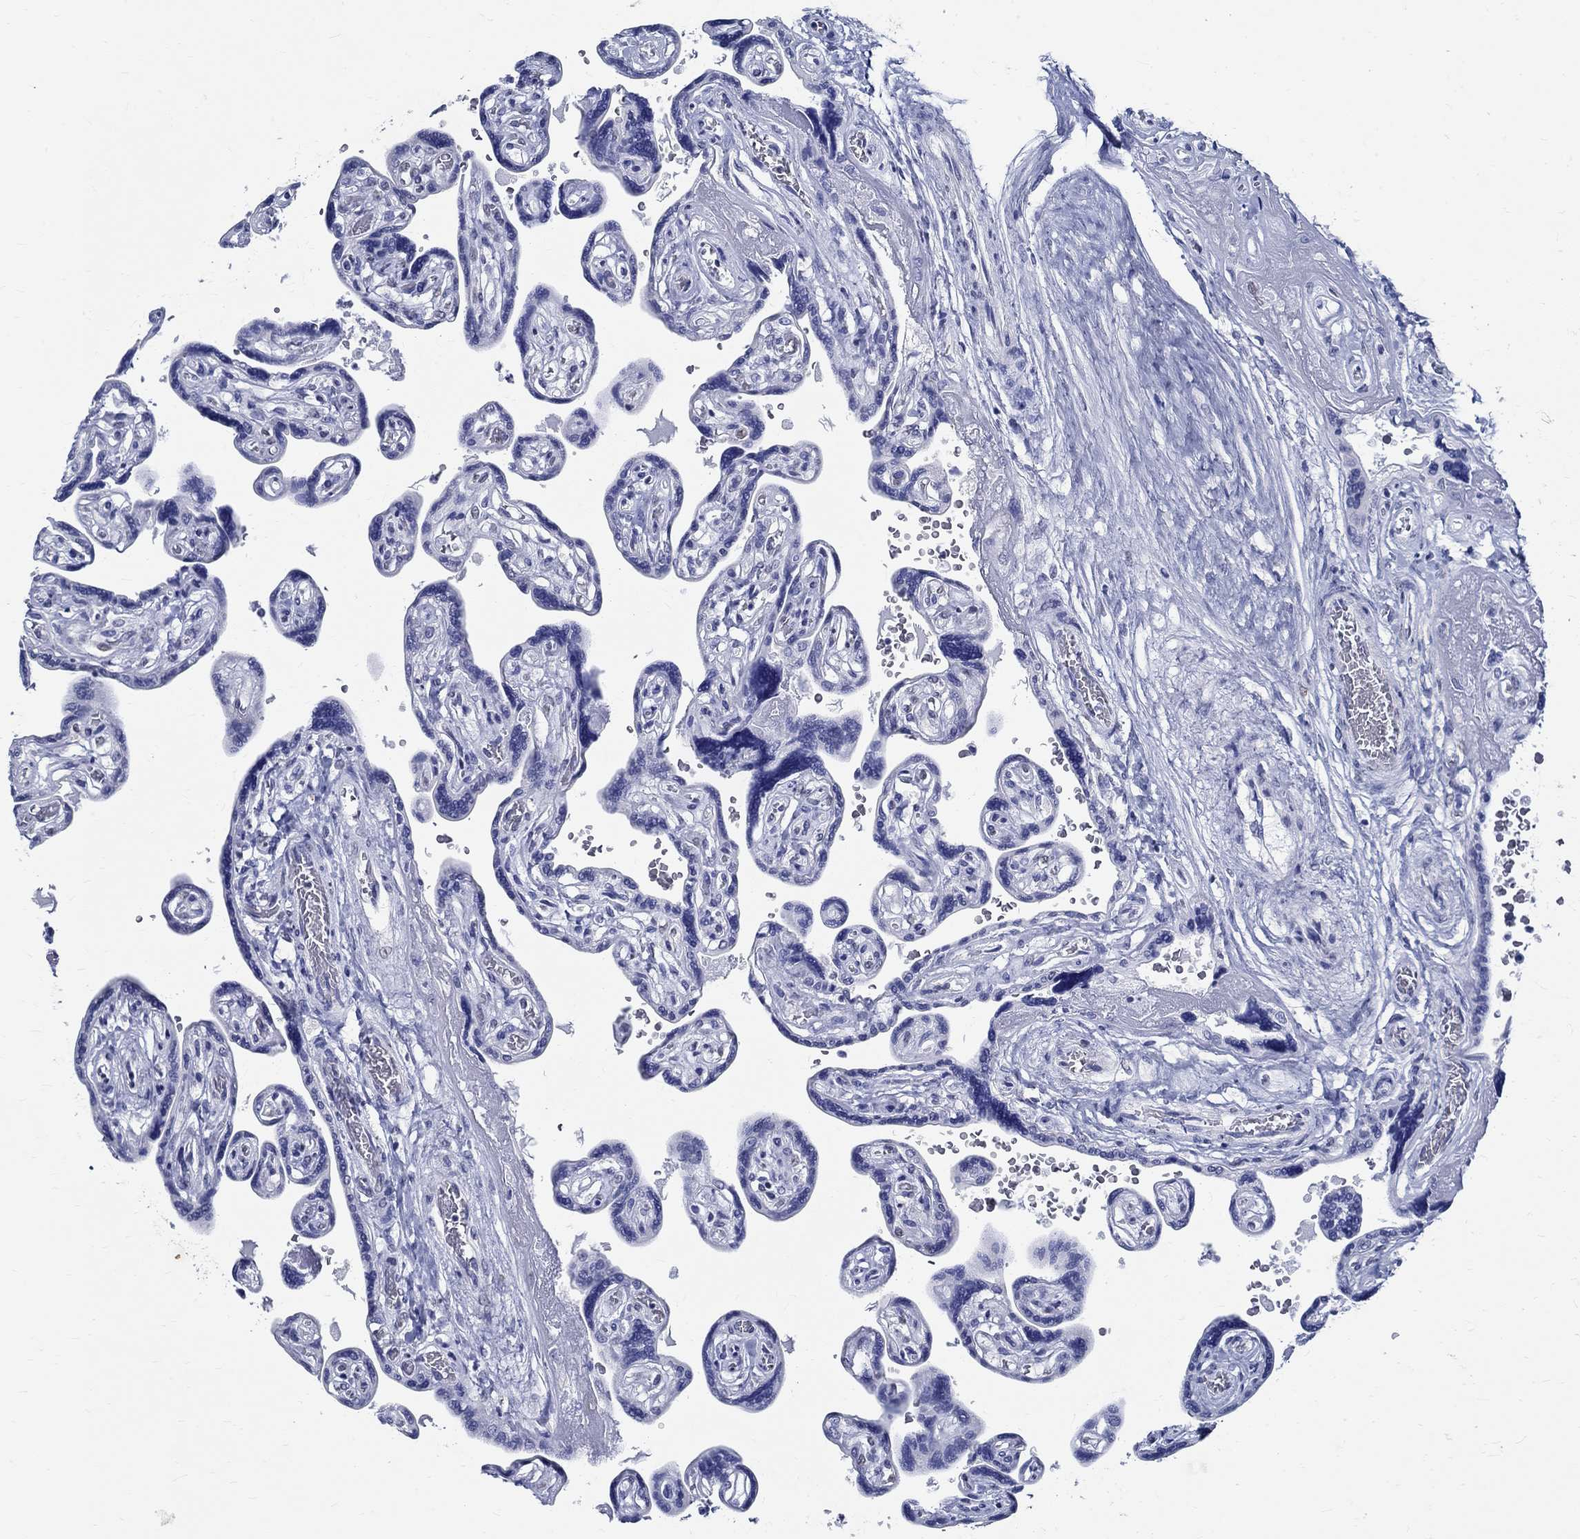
{"staining": {"intensity": "negative", "quantity": "none", "location": "none"}, "tissue": "placenta", "cell_type": "Decidual cells", "image_type": "normal", "snomed": [{"axis": "morphology", "description": "Normal tissue, NOS"}, {"axis": "topography", "description": "Placenta"}], "caption": "High power microscopy image of an immunohistochemistry (IHC) micrograph of benign placenta, revealing no significant staining in decidual cells.", "gene": "TSPAN16", "patient": {"sex": "female", "age": 32}}